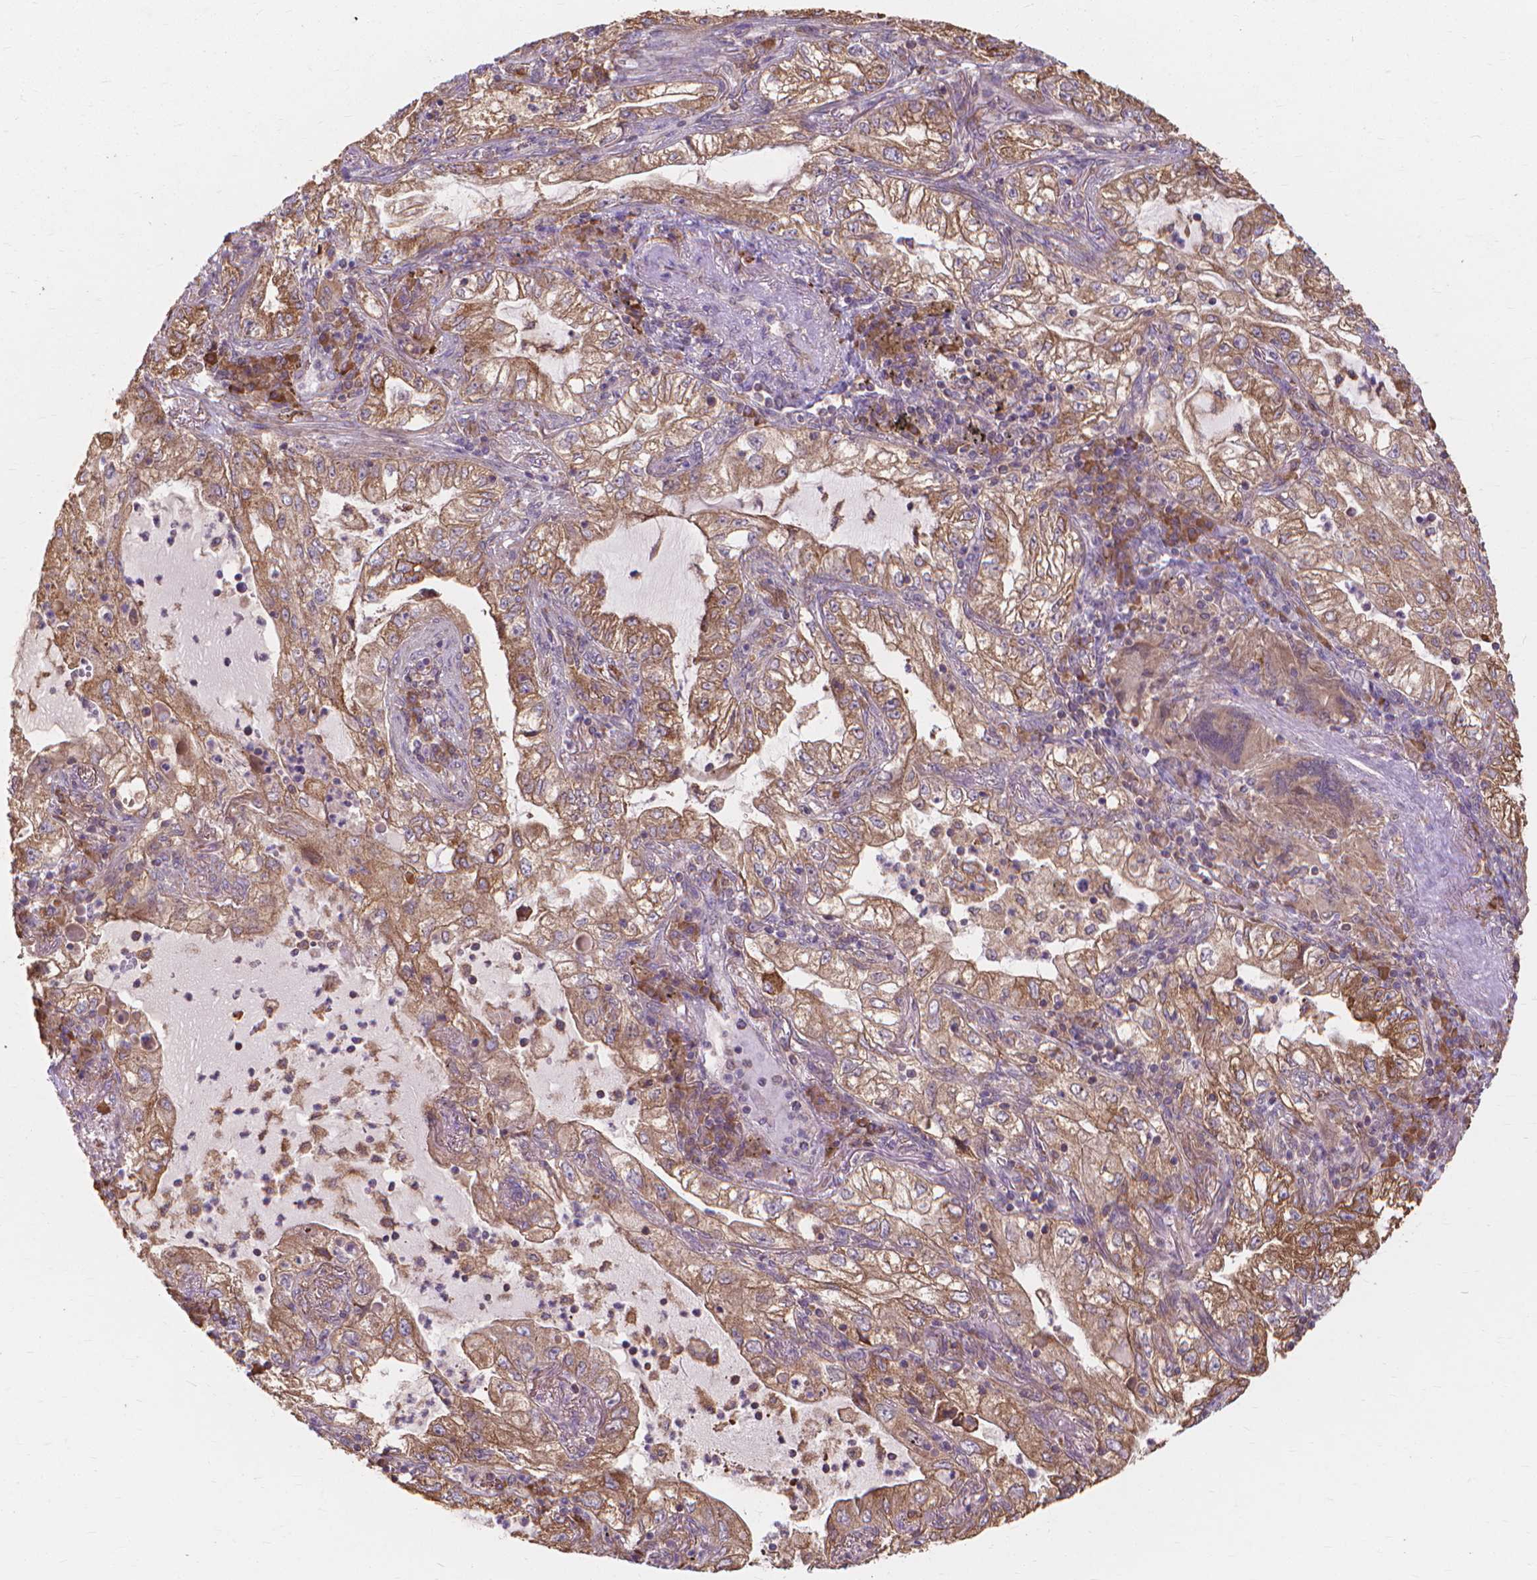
{"staining": {"intensity": "moderate", "quantity": ">75%", "location": "cytoplasmic/membranous"}, "tissue": "lung cancer", "cell_type": "Tumor cells", "image_type": "cancer", "snomed": [{"axis": "morphology", "description": "Adenocarcinoma, NOS"}, {"axis": "topography", "description": "Lung"}], "caption": "Brown immunohistochemical staining in adenocarcinoma (lung) demonstrates moderate cytoplasmic/membranous positivity in about >75% of tumor cells.", "gene": "TAB2", "patient": {"sex": "female", "age": 73}}